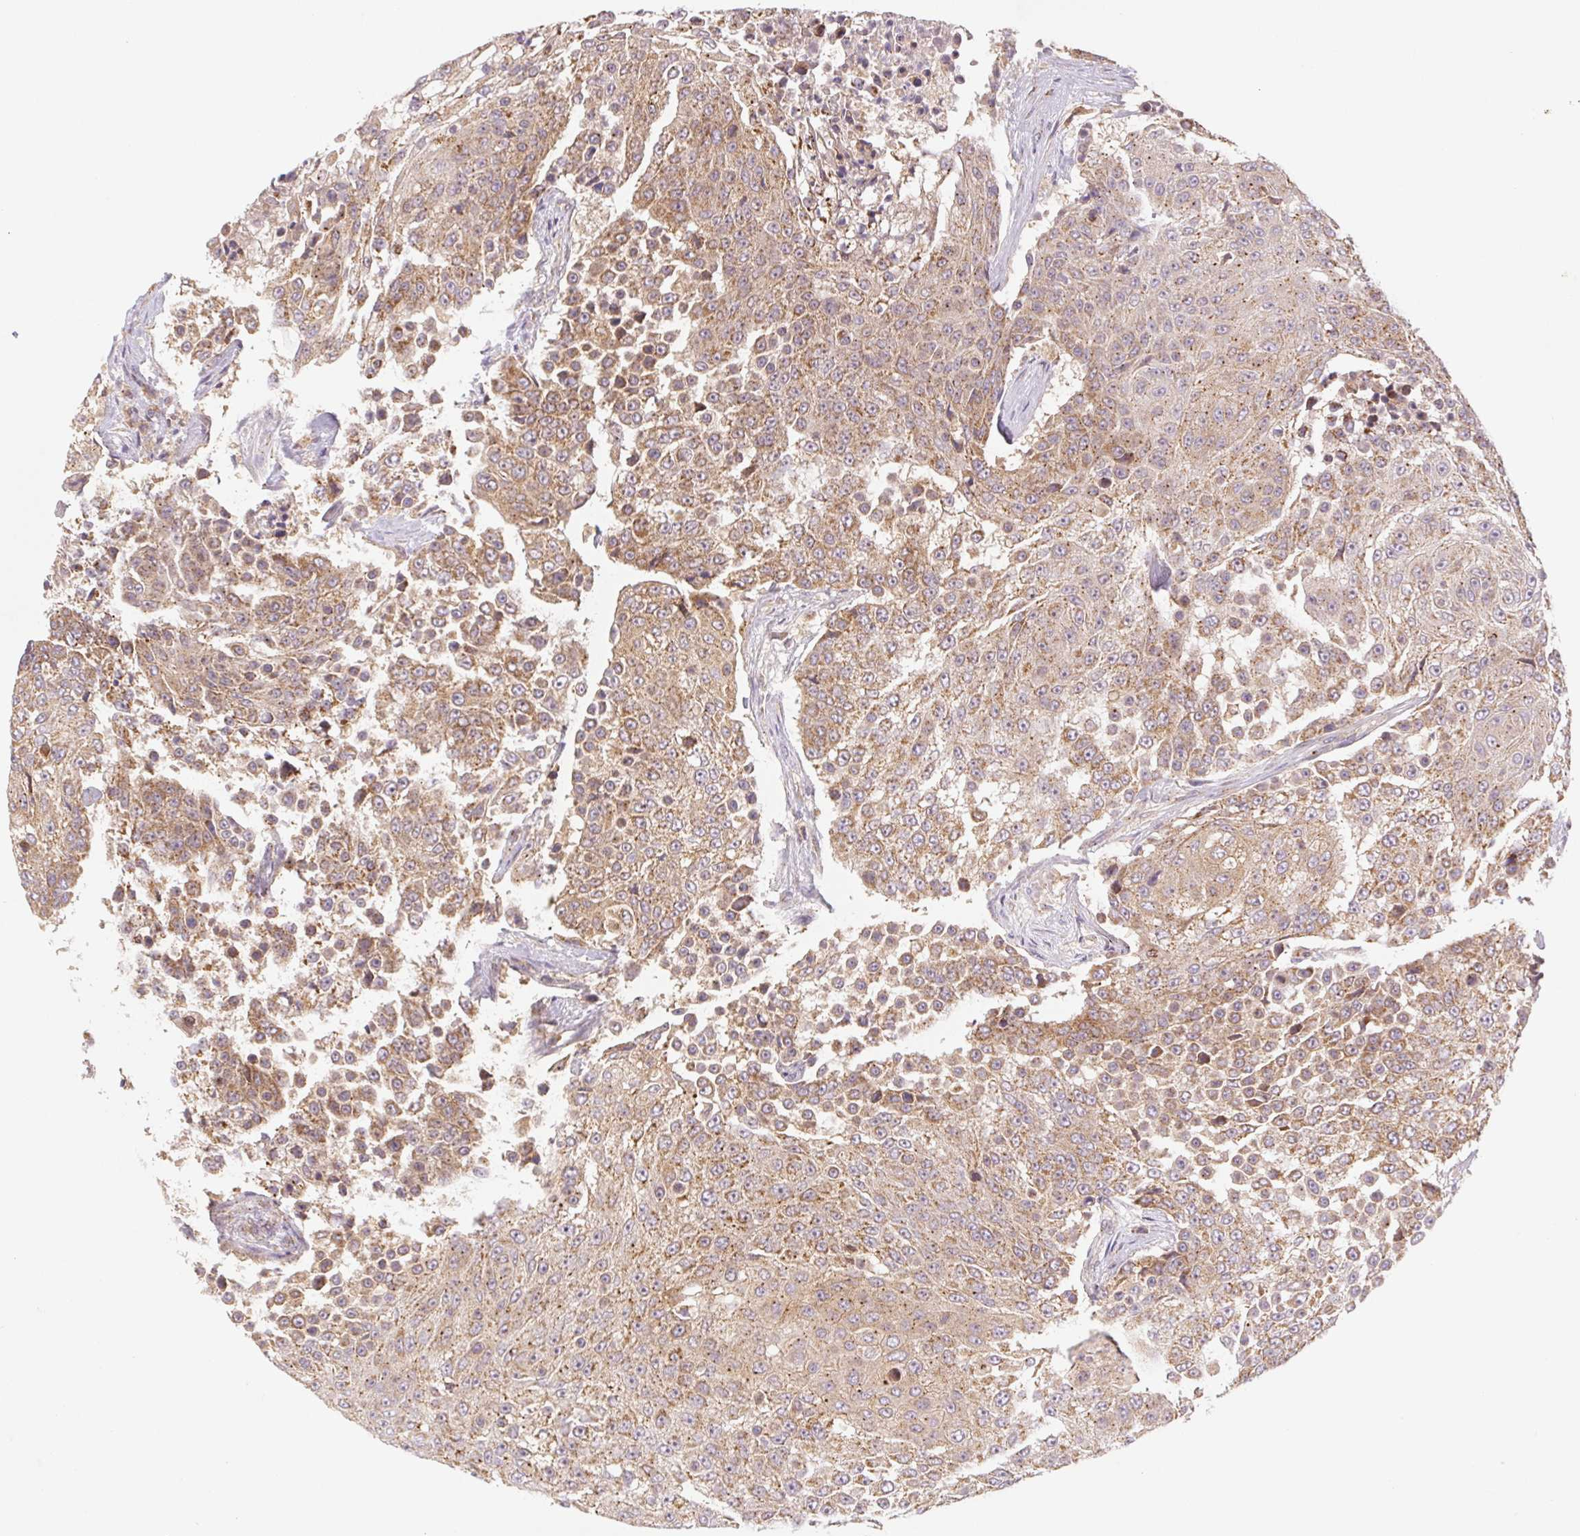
{"staining": {"intensity": "weak", "quantity": ">75%", "location": "cytoplasmic/membranous"}, "tissue": "urothelial cancer", "cell_type": "Tumor cells", "image_type": "cancer", "snomed": [{"axis": "morphology", "description": "Urothelial carcinoma, High grade"}, {"axis": "topography", "description": "Urinary bladder"}], "caption": "A high-resolution histopathology image shows immunohistochemistry staining of high-grade urothelial carcinoma, which demonstrates weak cytoplasmic/membranous expression in about >75% of tumor cells.", "gene": "MTHFD1", "patient": {"sex": "female", "age": 63}}